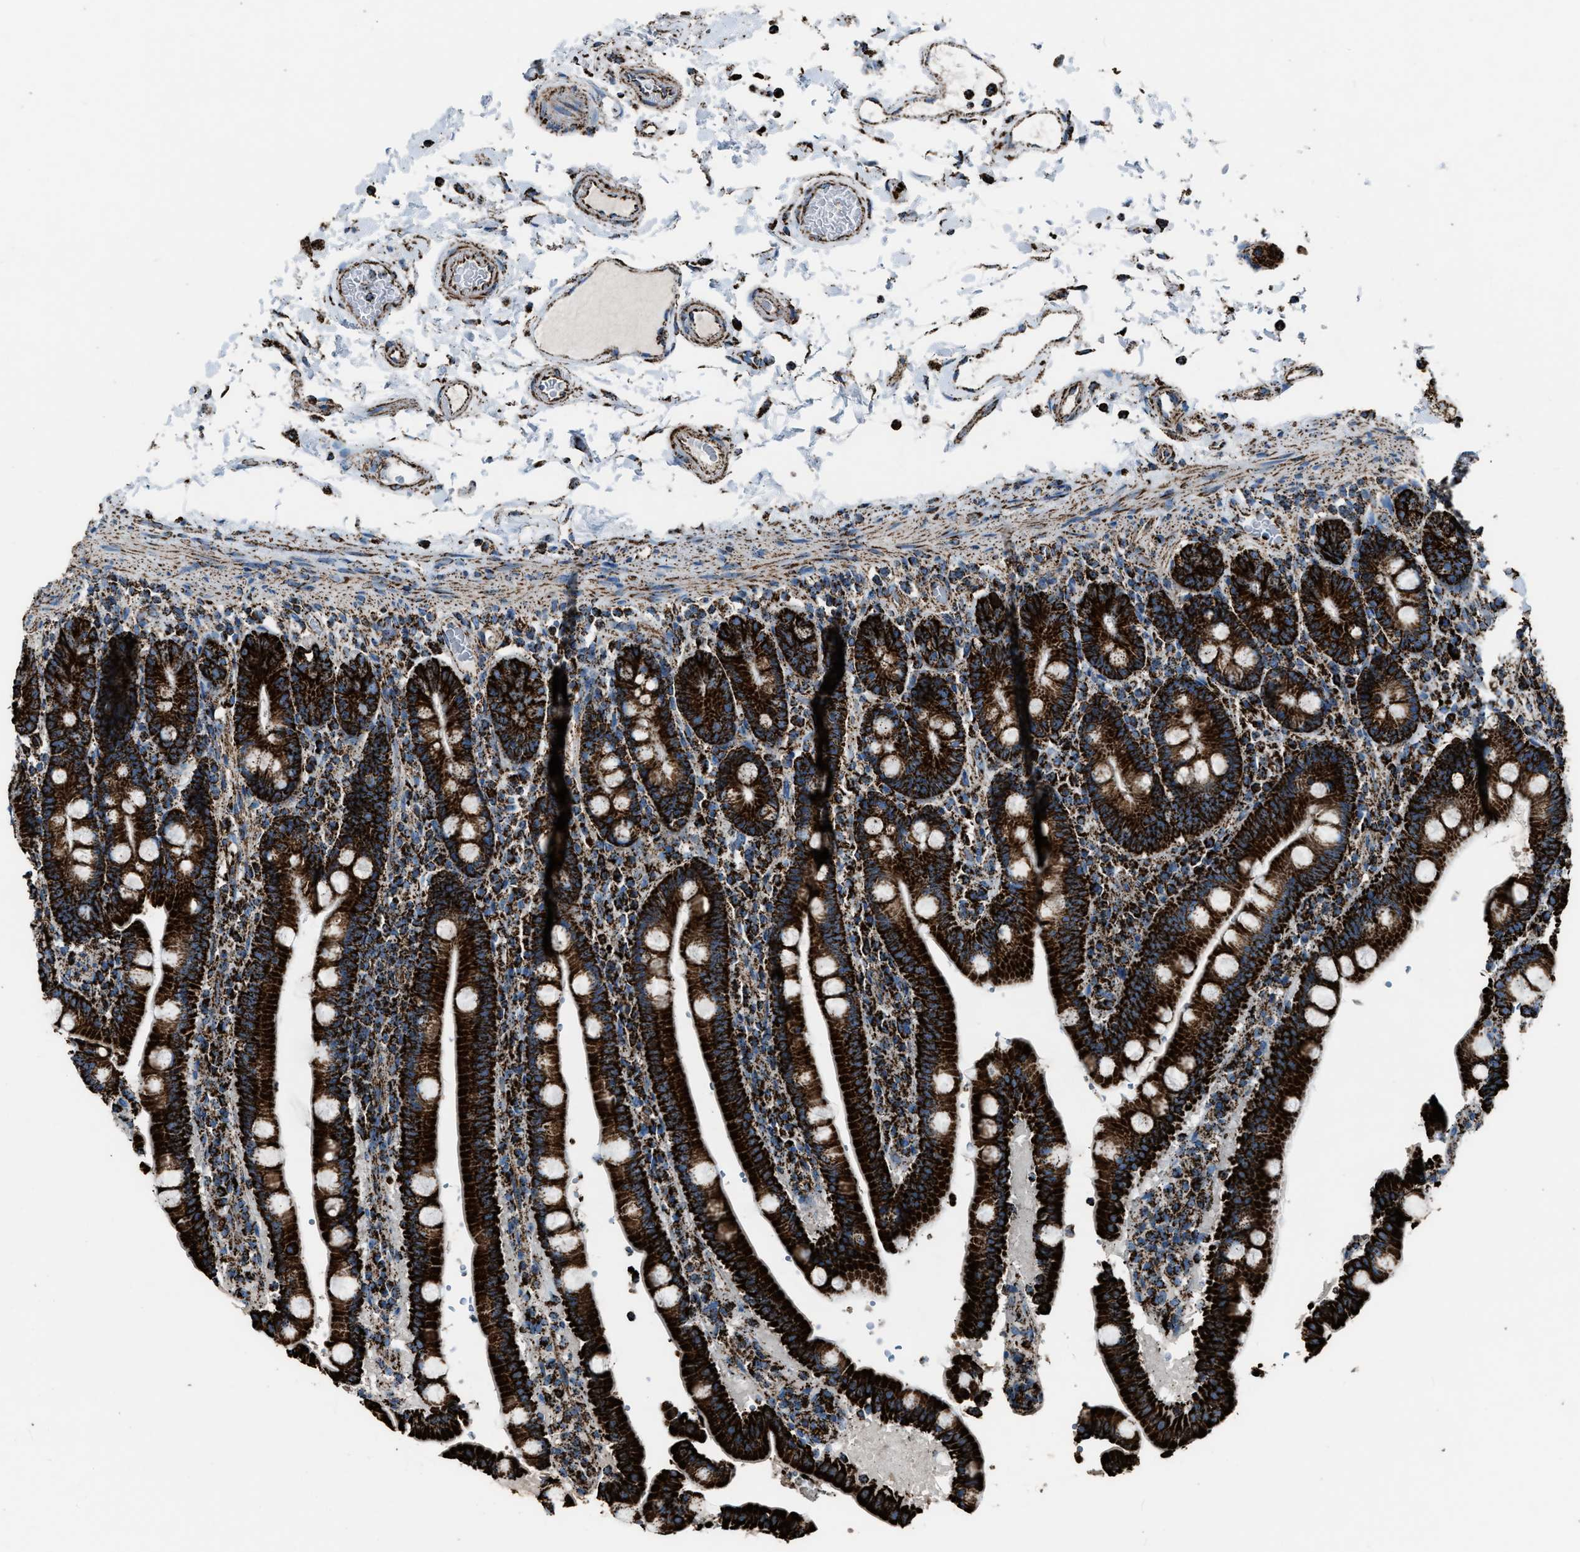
{"staining": {"intensity": "strong", "quantity": ">75%", "location": "cytoplasmic/membranous"}, "tissue": "duodenum", "cell_type": "Glandular cells", "image_type": "normal", "snomed": [{"axis": "morphology", "description": "Normal tissue, NOS"}, {"axis": "topography", "description": "Small intestine, NOS"}], "caption": "Immunohistochemistry of benign human duodenum demonstrates high levels of strong cytoplasmic/membranous staining in about >75% of glandular cells. (DAB IHC with brightfield microscopy, high magnification).", "gene": "MDH2", "patient": {"sex": "female", "age": 71}}